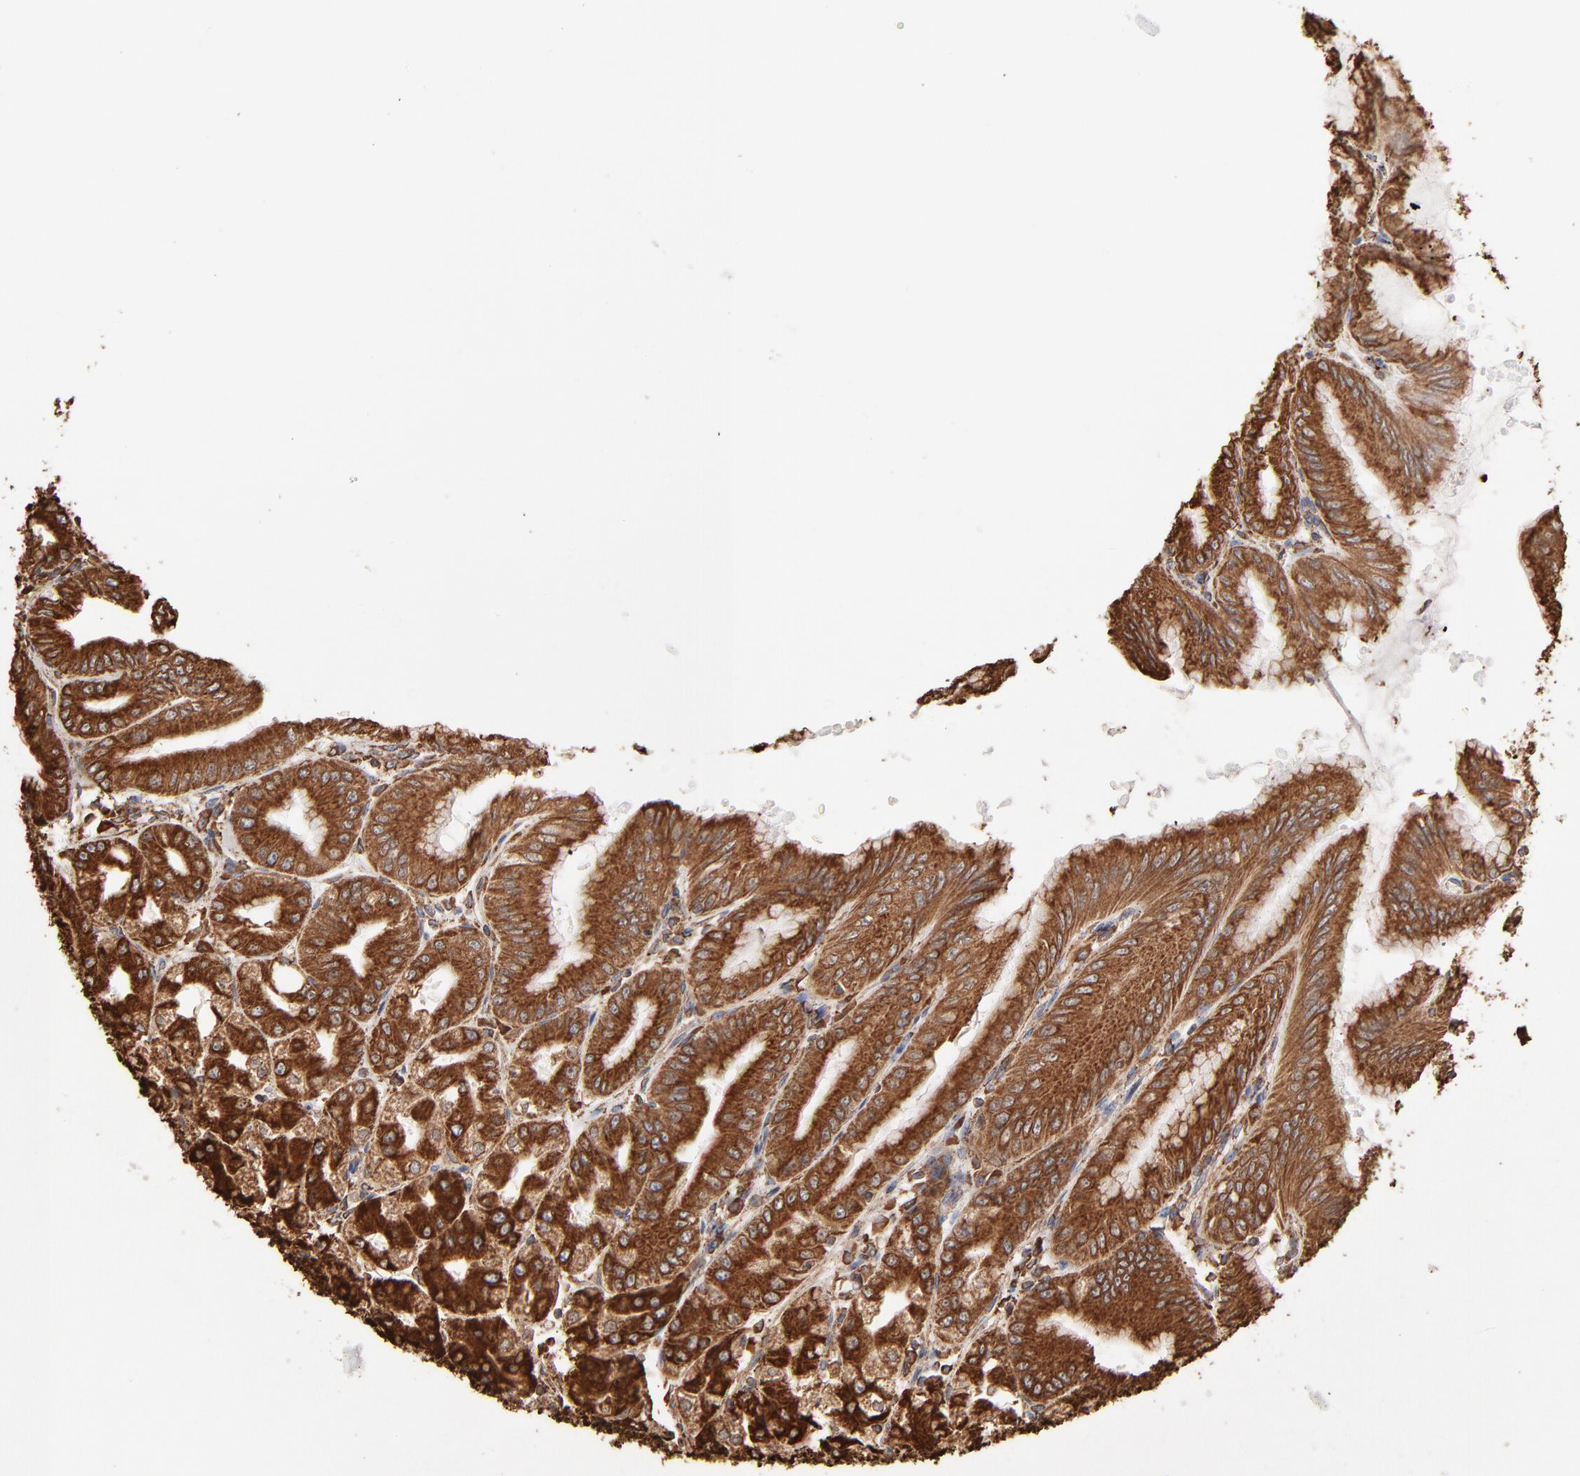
{"staining": {"intensity": "strong", "quantity": ">75%", "location": "cytoplasmic/membranous"}, "tissue": "stomach", "cell_type": "Glandular cells", "image_type": "normal", "snomed": [{"axis": "morphology", "description": "Normal tissue, NOS"}, {"axis": "topography", "description": "Stomach, lower"}], "caption": "This micrograph displays IHC staining of benign stomach, with high strong cytoplasmic/membranous expression in about >75% of glandular cells.", "gene": "PDIA3", "patient": {"sex": "male", "age": 71}}